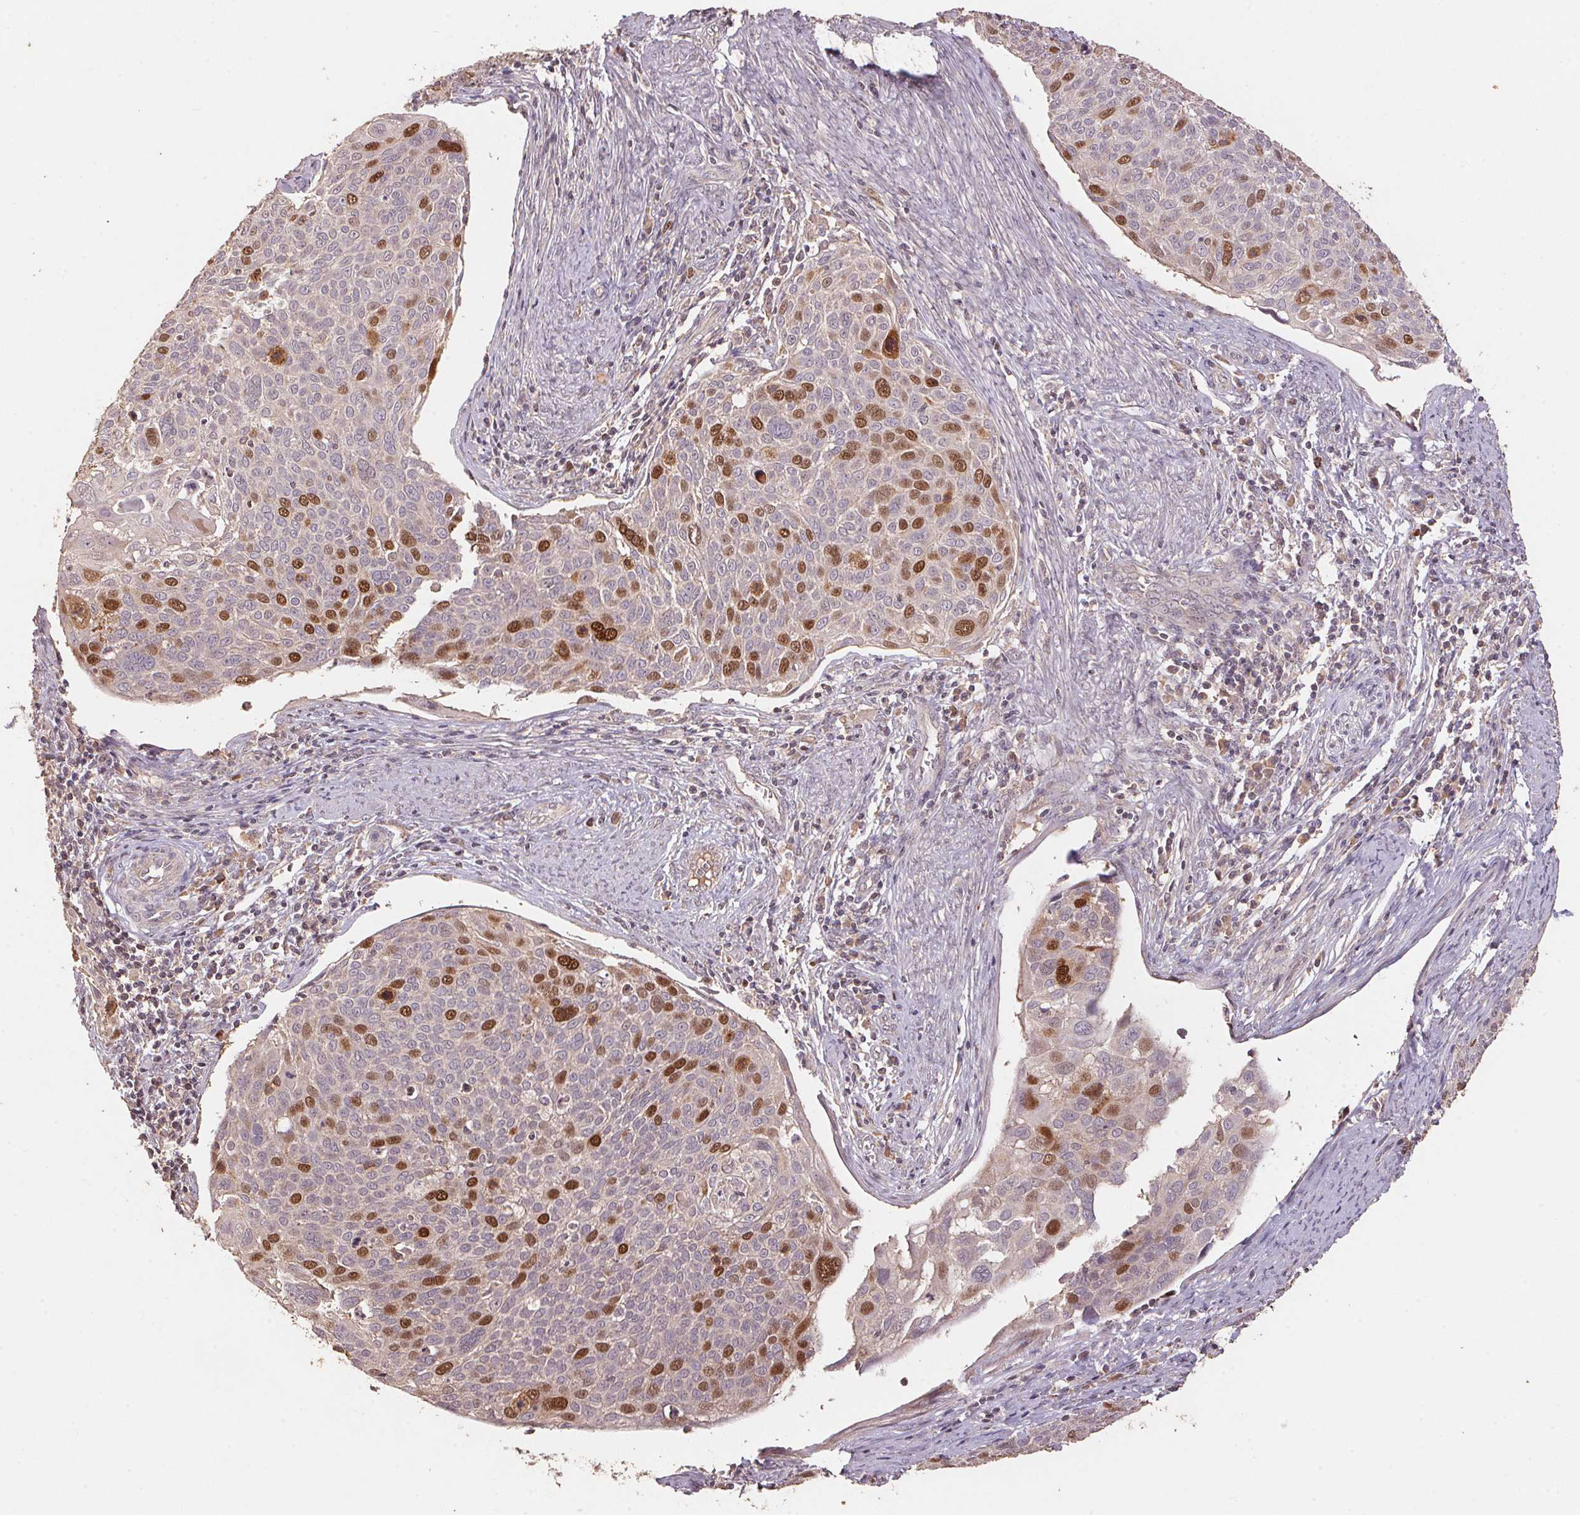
{"staining": {"intensity": "strong", "quantity": "<25%", "location": "nuclear"}, "tissue": "cervical cancer", "cell_type": "Tumor cells", "image_type": "cancer", "snomed": [{"axis": "morphology", "description": "Squamous cell carcinoma, NOS"}, {"axis": "topography", "description": "Cervix"}], "caption": "There is medium levels of strong nuclear staining in tumor cells of squamous cell carcinoma (cervical), as demonstrated by immunohistochemical staining (brown color).", "gene": "CENPF", "patient": {"sex": "female", "age": 39}}